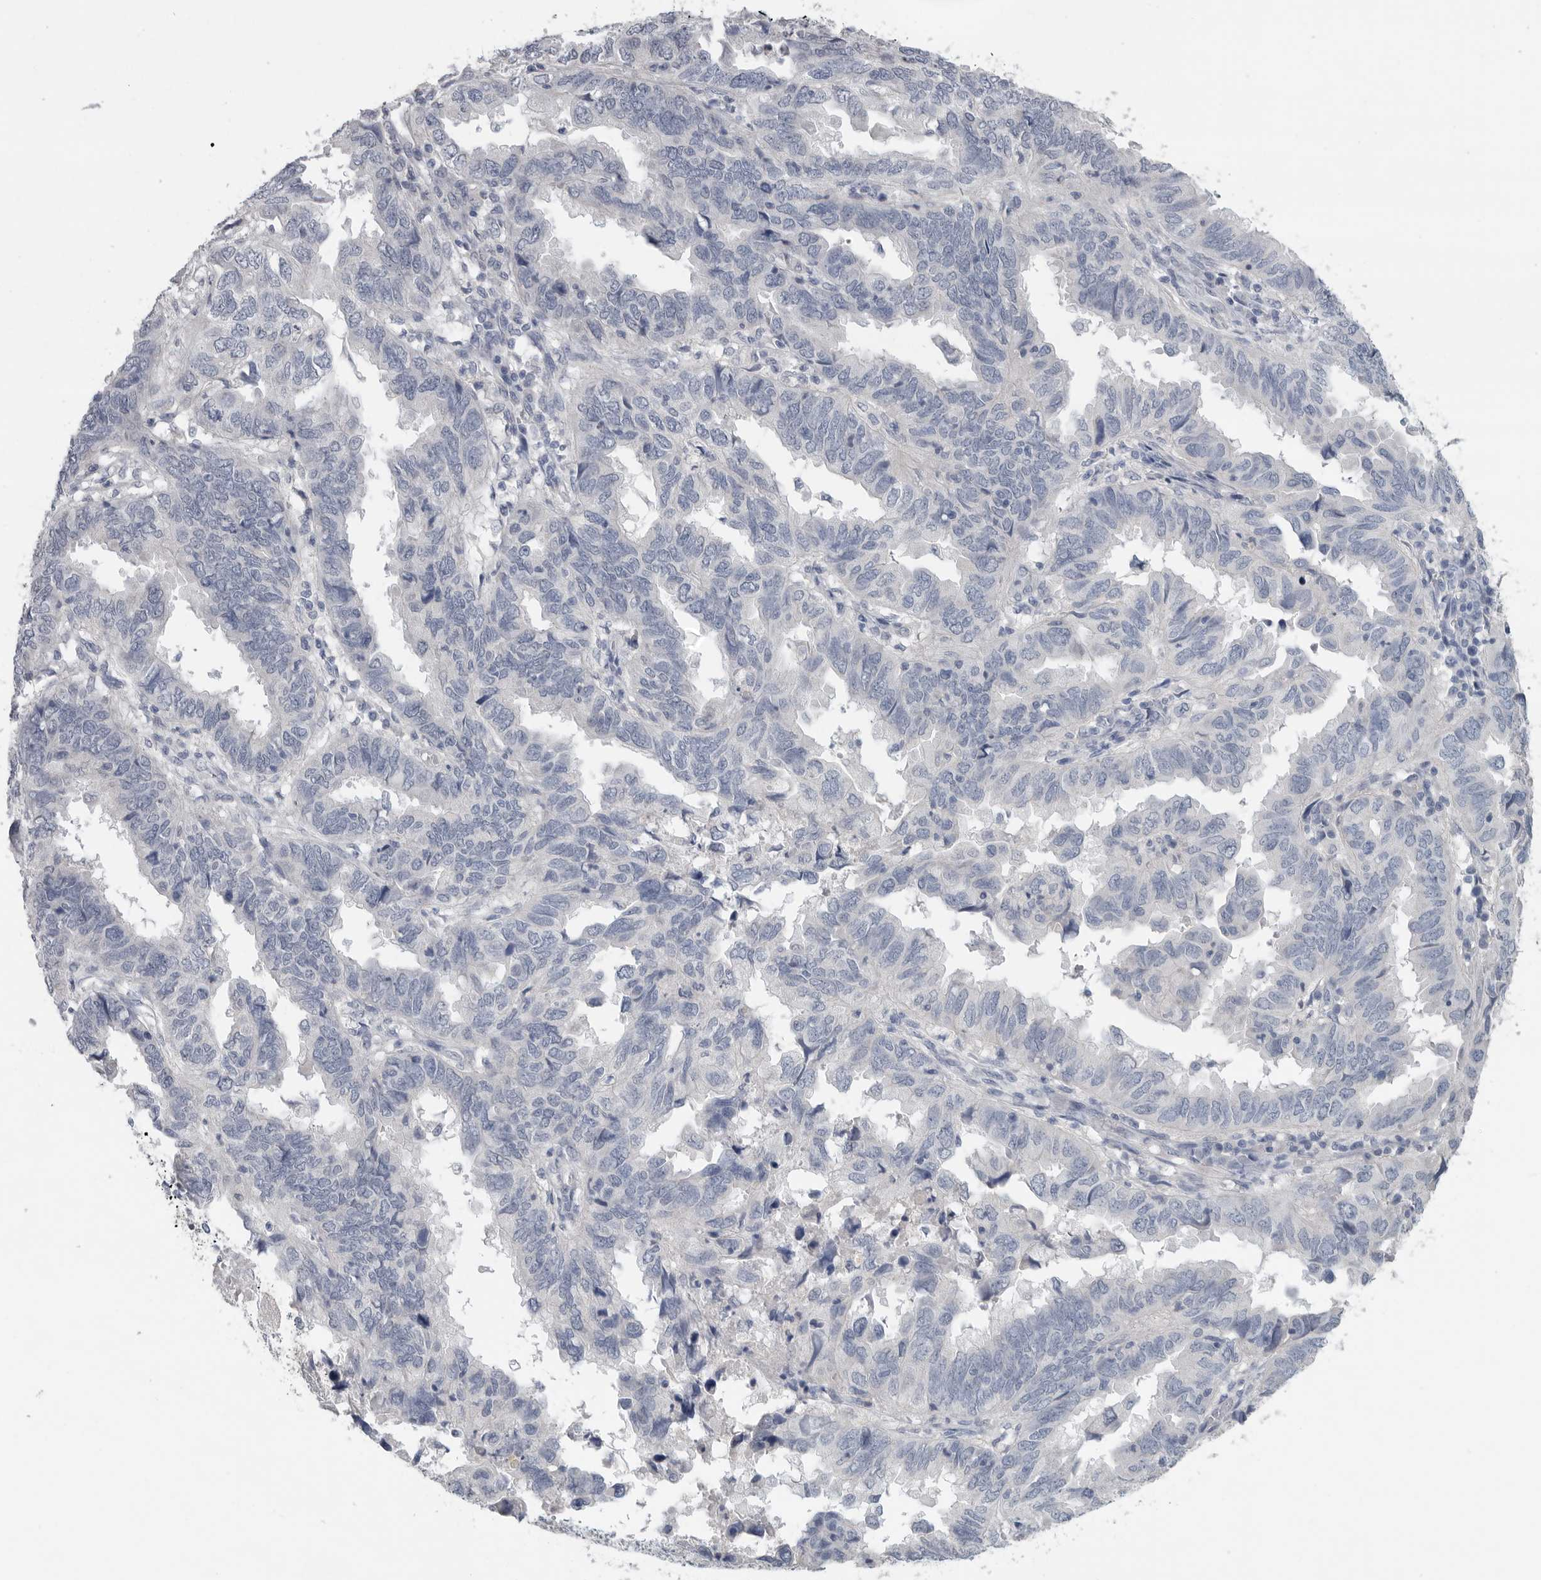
{"staining": {"intensity": "negative", "quantity": "none", "location": "none"}, "tissue": "endometrial cancer", "cell_type": "Tumor cells", "image_type": "cancer", "snomed": [{"axis": "morphology", "description": "Adenocarcinoma, NOS"}, {"axis": "topography", "description": "Uterus"}], "caption": "Tumor cells show no significant protein staining in adenocarcinoma (endometrial). (Immunohistochemistry, brightfield microscopy, high magnification).", "gene": "REG4", "patient": {"sex": "female", "age": 77}}